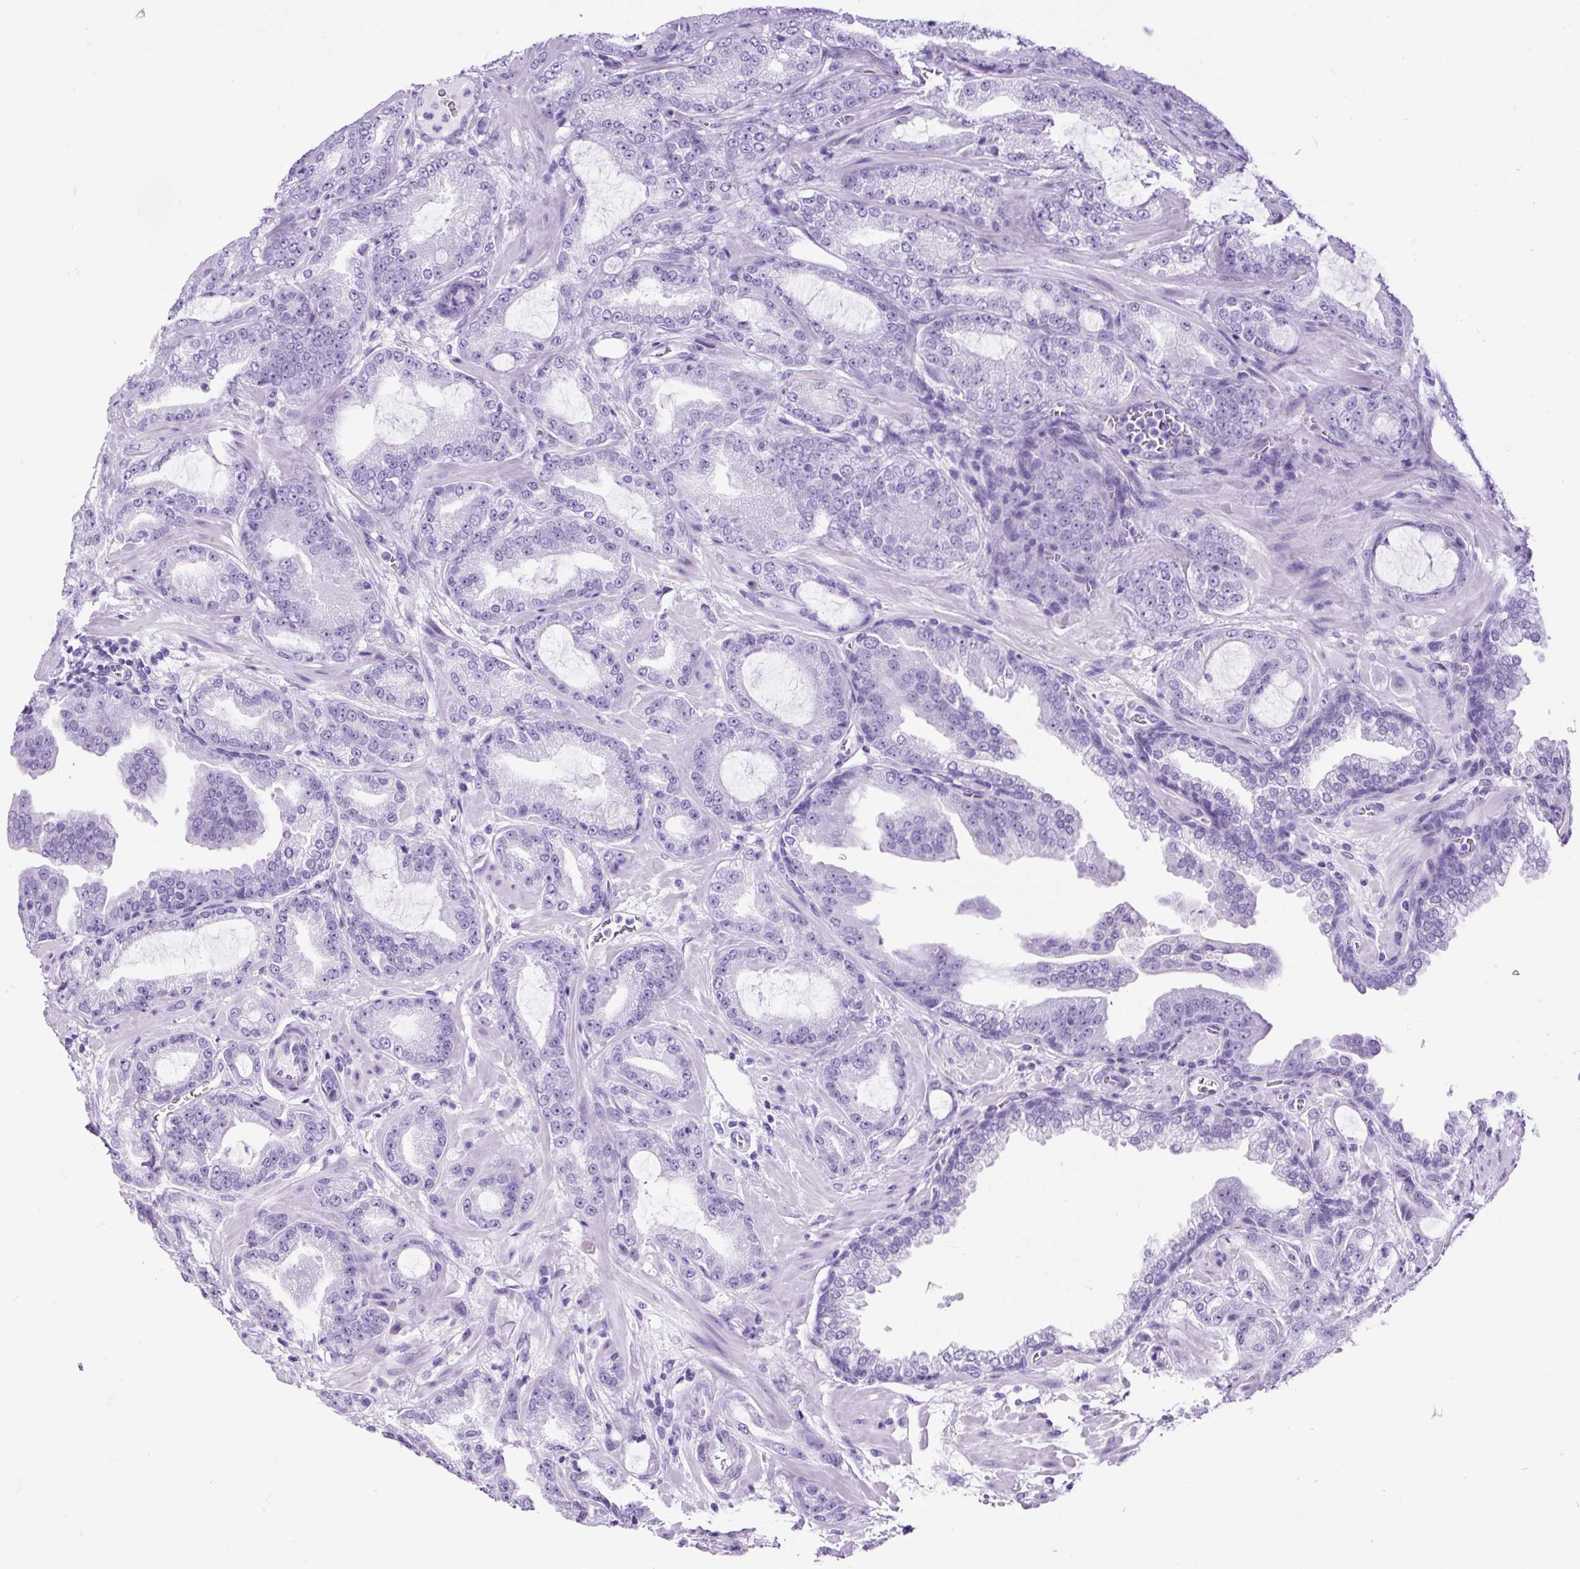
{"staining": {"intensity": "negative", "quantity": "none", "location": "none"}, "tissue": "prostate cancer", "cell_type": "Tumor cells", "image_type": "cancer", "snomed": [{"axis": "morphology", "description": "Adenocarcinoma, High grade"}, {"axis": "topography", "description": "Prostate"}], "caption": "Immunohistochemistry (IHC) image of neoplastic tissue: prostate adenocarcinoma (high-grade) stained with DAB (3,3'-diaminobenzidine) reveals no significant protein expression in tumor cells.", "gene": "CEL", "patient": {"sex": "male", "age": 68}}